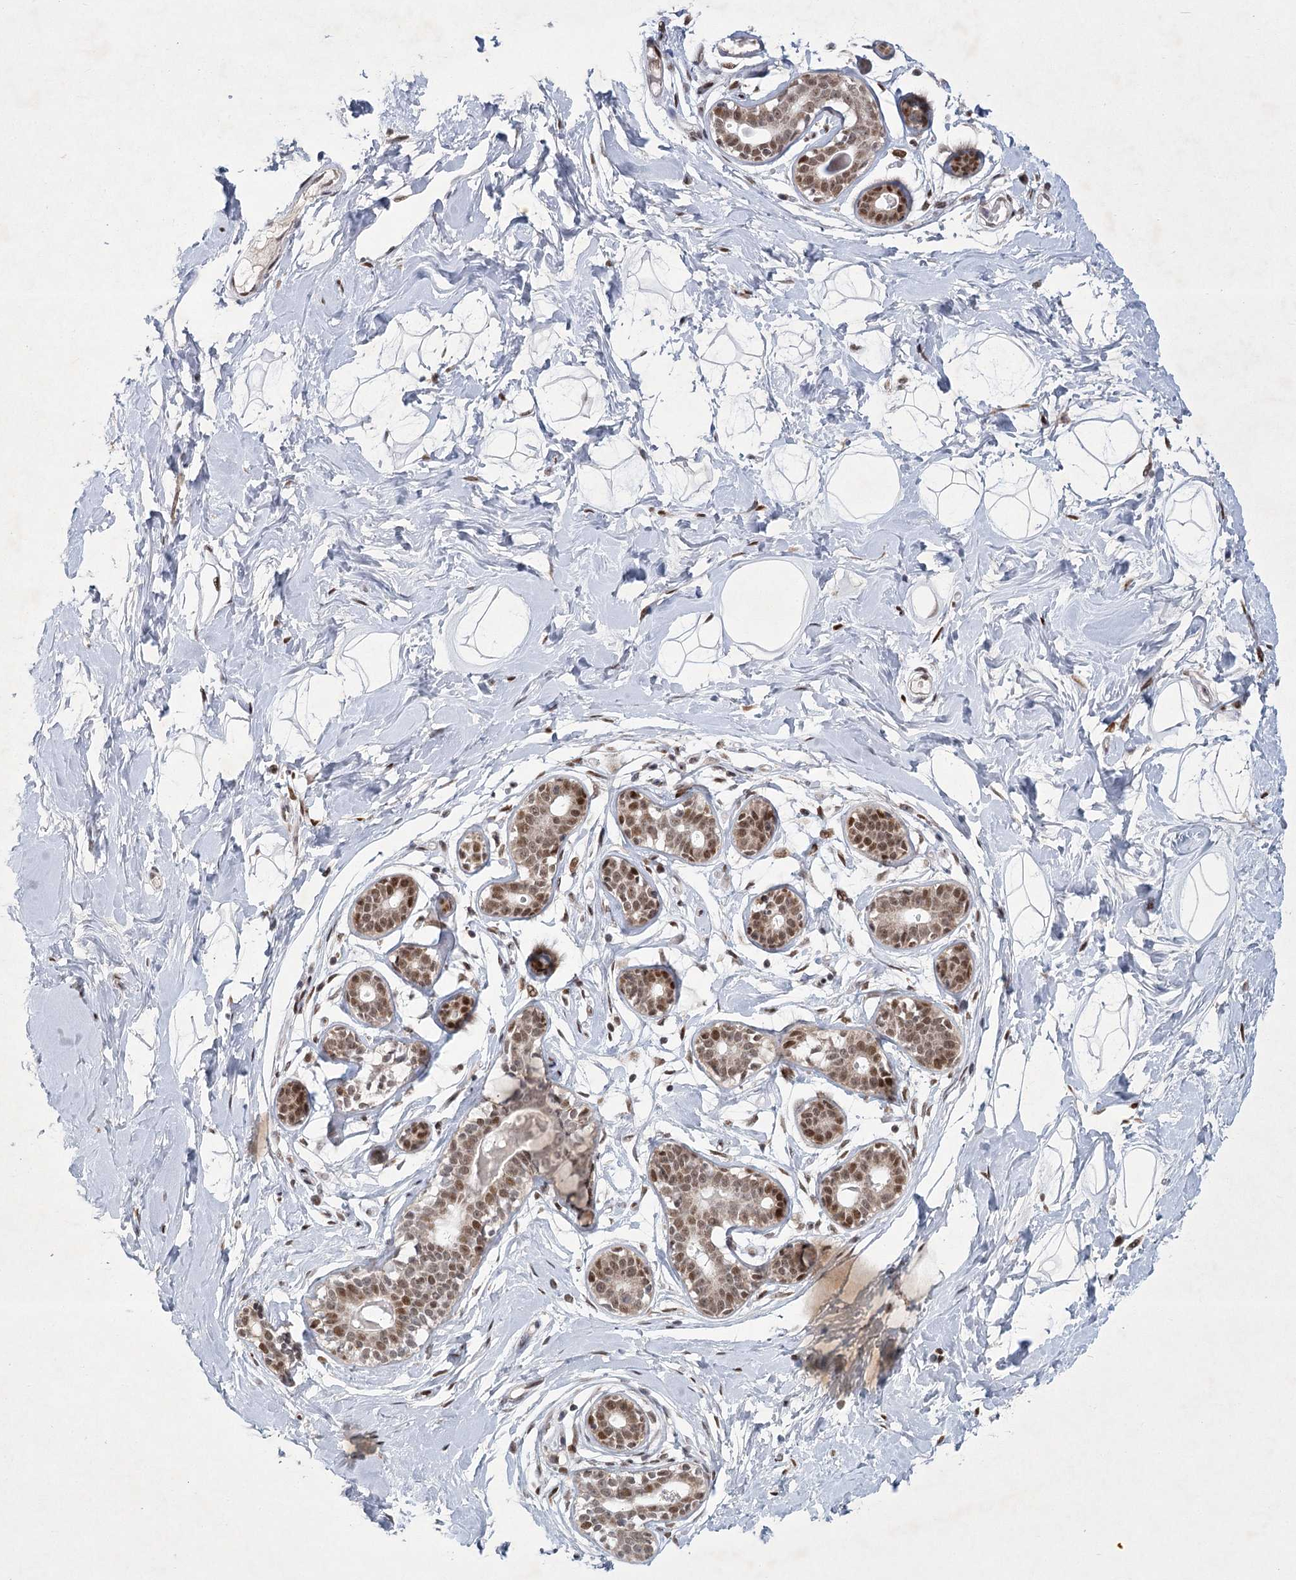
{"staining": {"intensity": "moderate", "quantity": "25%-75%", "location": "cytoplasmic/membranous,nuclear"}, "tissue": "breast", "cell_type": "Adipocytes", "image_type": "normal", "snomed": [{"axis": "morphology", "description": "Normal tissue, NOS"}, {"axis": "morphology", "description": "Adenoma, NOS"}, {"axis": "topography", "description": "Breast"}], "caption": "Adipocytes display medium levels of moderate cytoplasmic/membranous,nuclear expression in about 25%-75% of cells in benign breast.", "gene": "CIB4", "patient": {"sex": "female", "age": 23}}